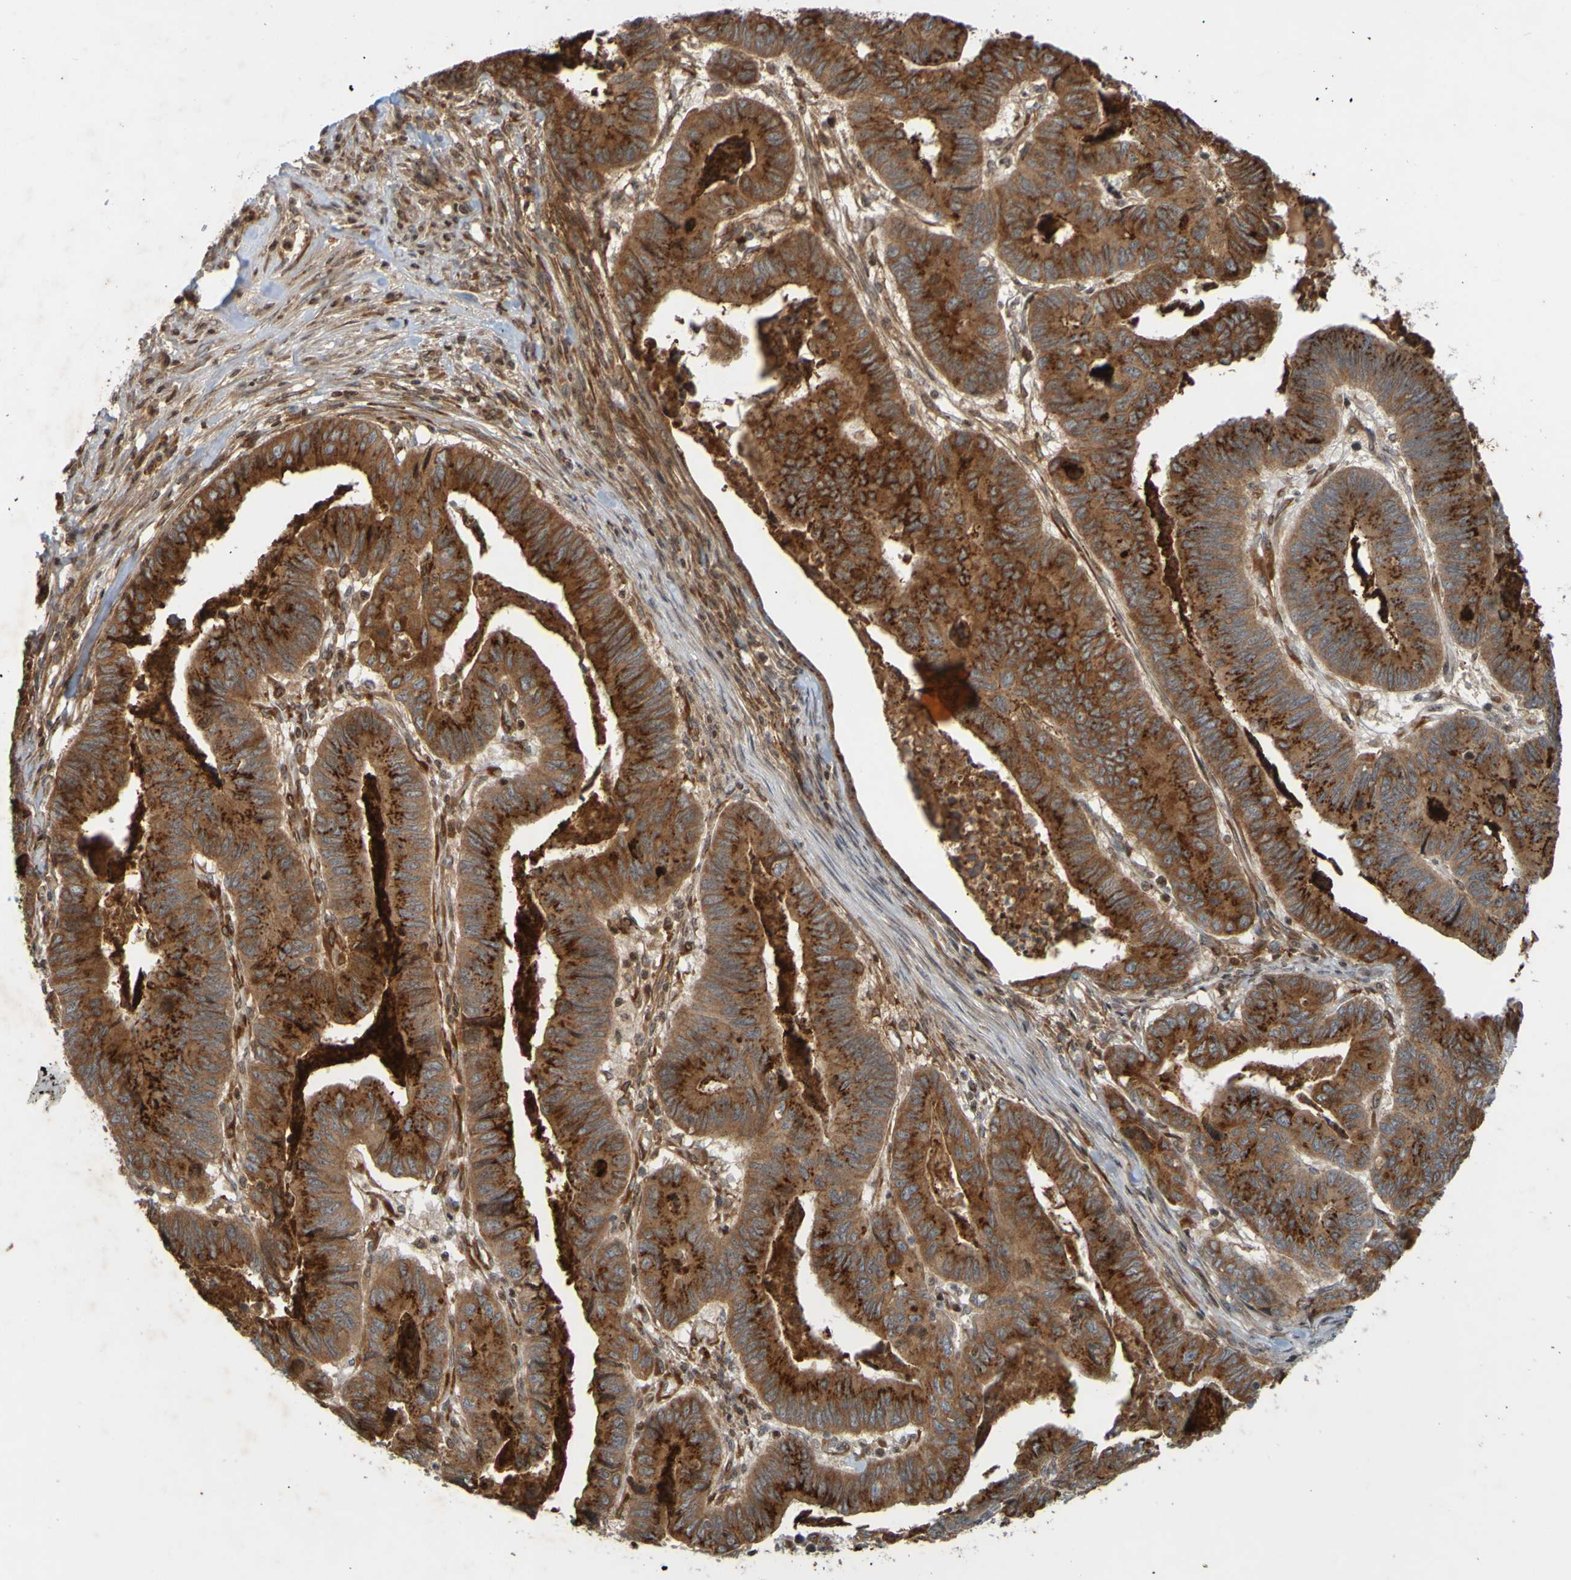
{"staining": {"intensity": "strong", "quantity": ">75%", "location": "cytoplasmic/membranous"}, "tissue": "stomach cancer", "cell_type": "Tumor cells", "image_type": "cancer", "snomed": [{"axis": "morphology", "description": "Adenocarcinoma, NOS"}, {"axis": "topography", "description": "Stomach, lower"}], "caption": "Immunohistochemistry (IHC) photomicrograph of neoplastic tissue: stomach cancer stained using IHC displays high levels of strong protein expression localized specifically in the cytoplasmic/membranous of tumor cells, appearing as a cytoplasmic/membranous brown color.", "gene": "GUCY1A1", "patient": {"sex": "male", "age": 77}}